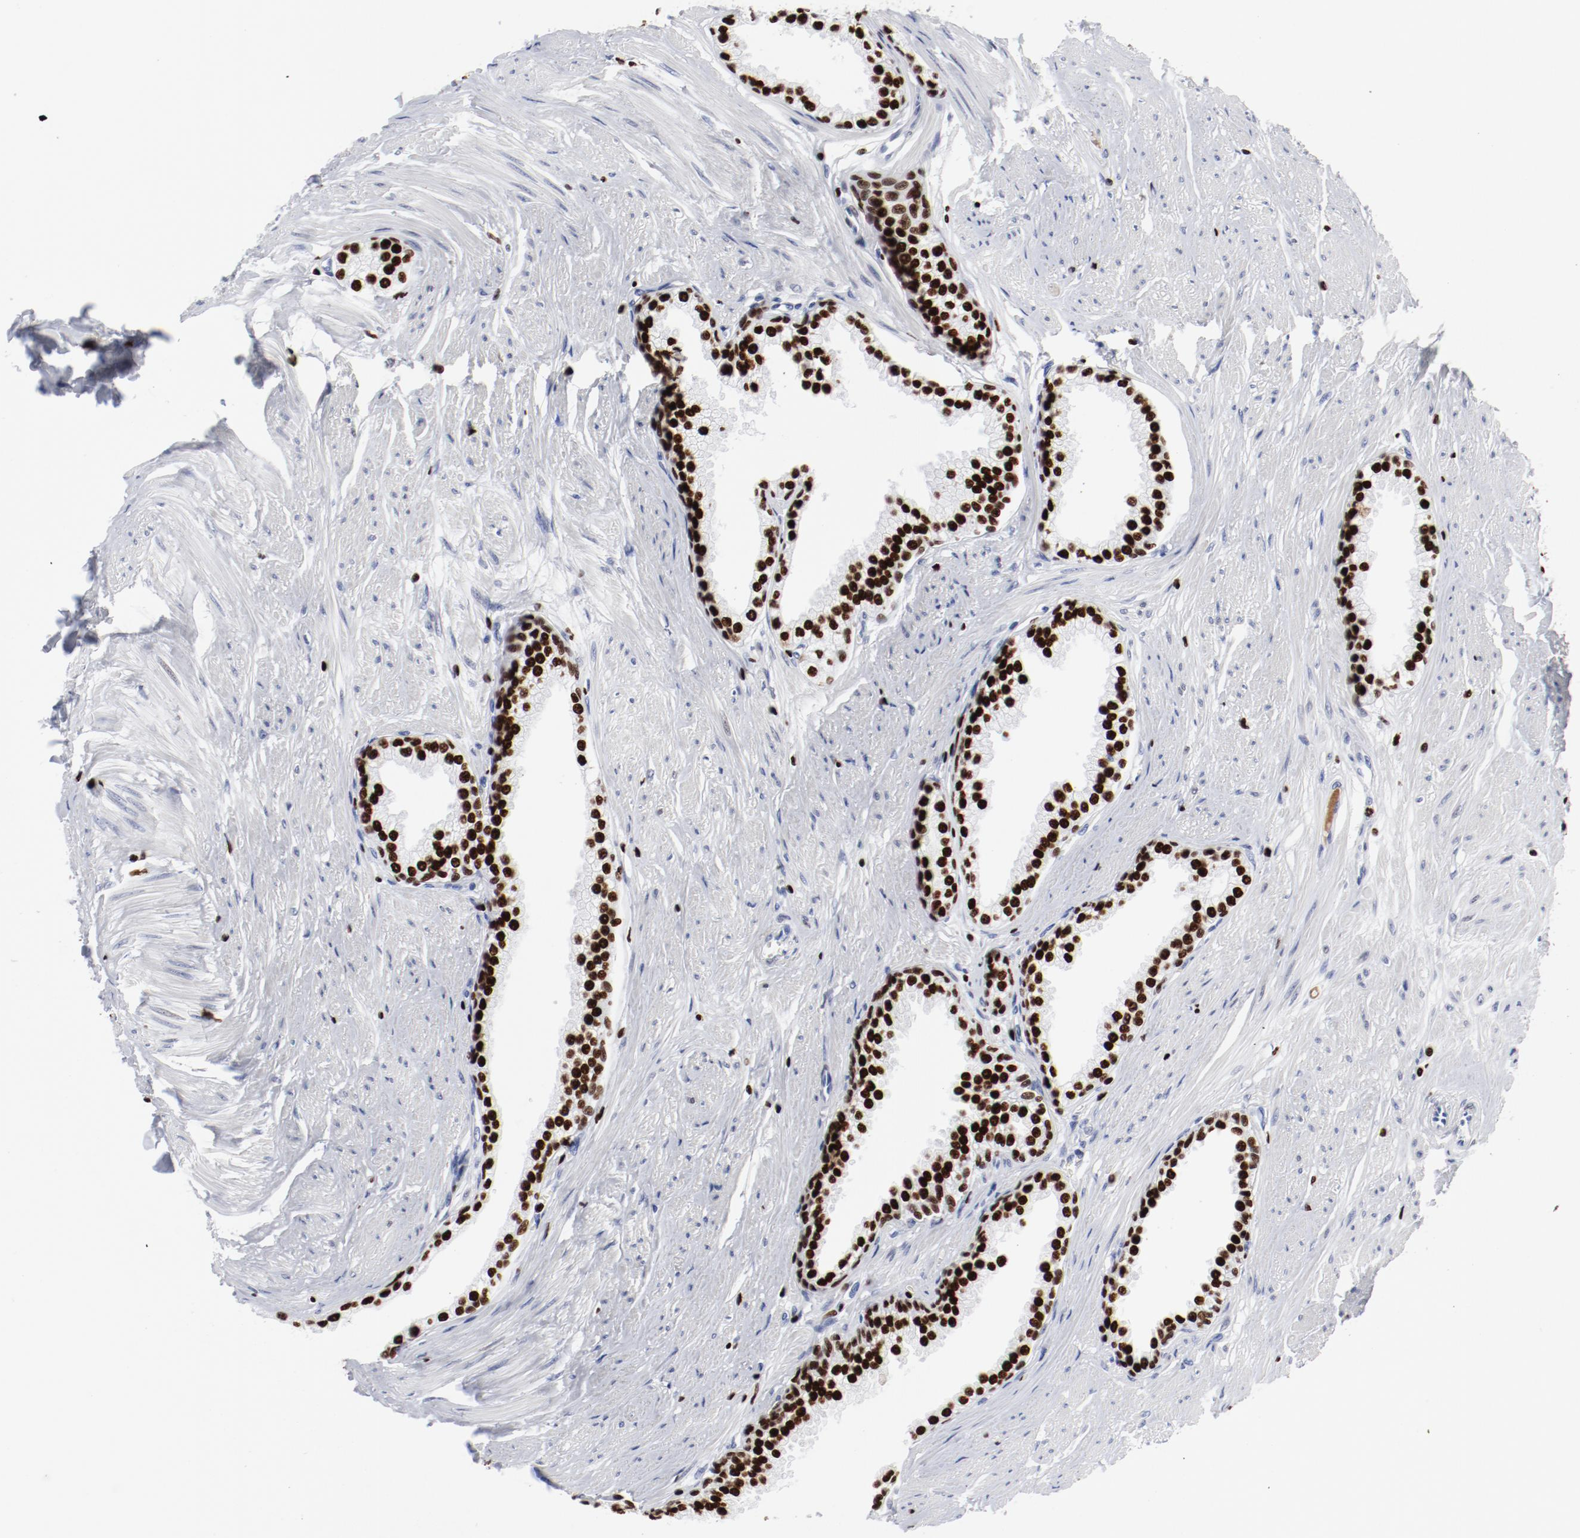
{"staining": {"intensity": "strong", "quantity": ">75%", "location": "nuclear"}, "tissue": "prostate", "cell_type": "Glandular cells", "image_type": "normal", "snomed": [{"axis": "morphology", "description": "Normal tissue, NOS"}, {"axis": "topography", "description": "Prostate"}], "caption": "Immunohistochemical staining of benign prostate exhibits high levels of strong nuclear staining in approximately >75% of glandular cells. (brown staining indicates protein expression, while blue staining denotes nuclei).", "gene": "SMARCC2", "patient": {"sex": "male", "age": 64}}